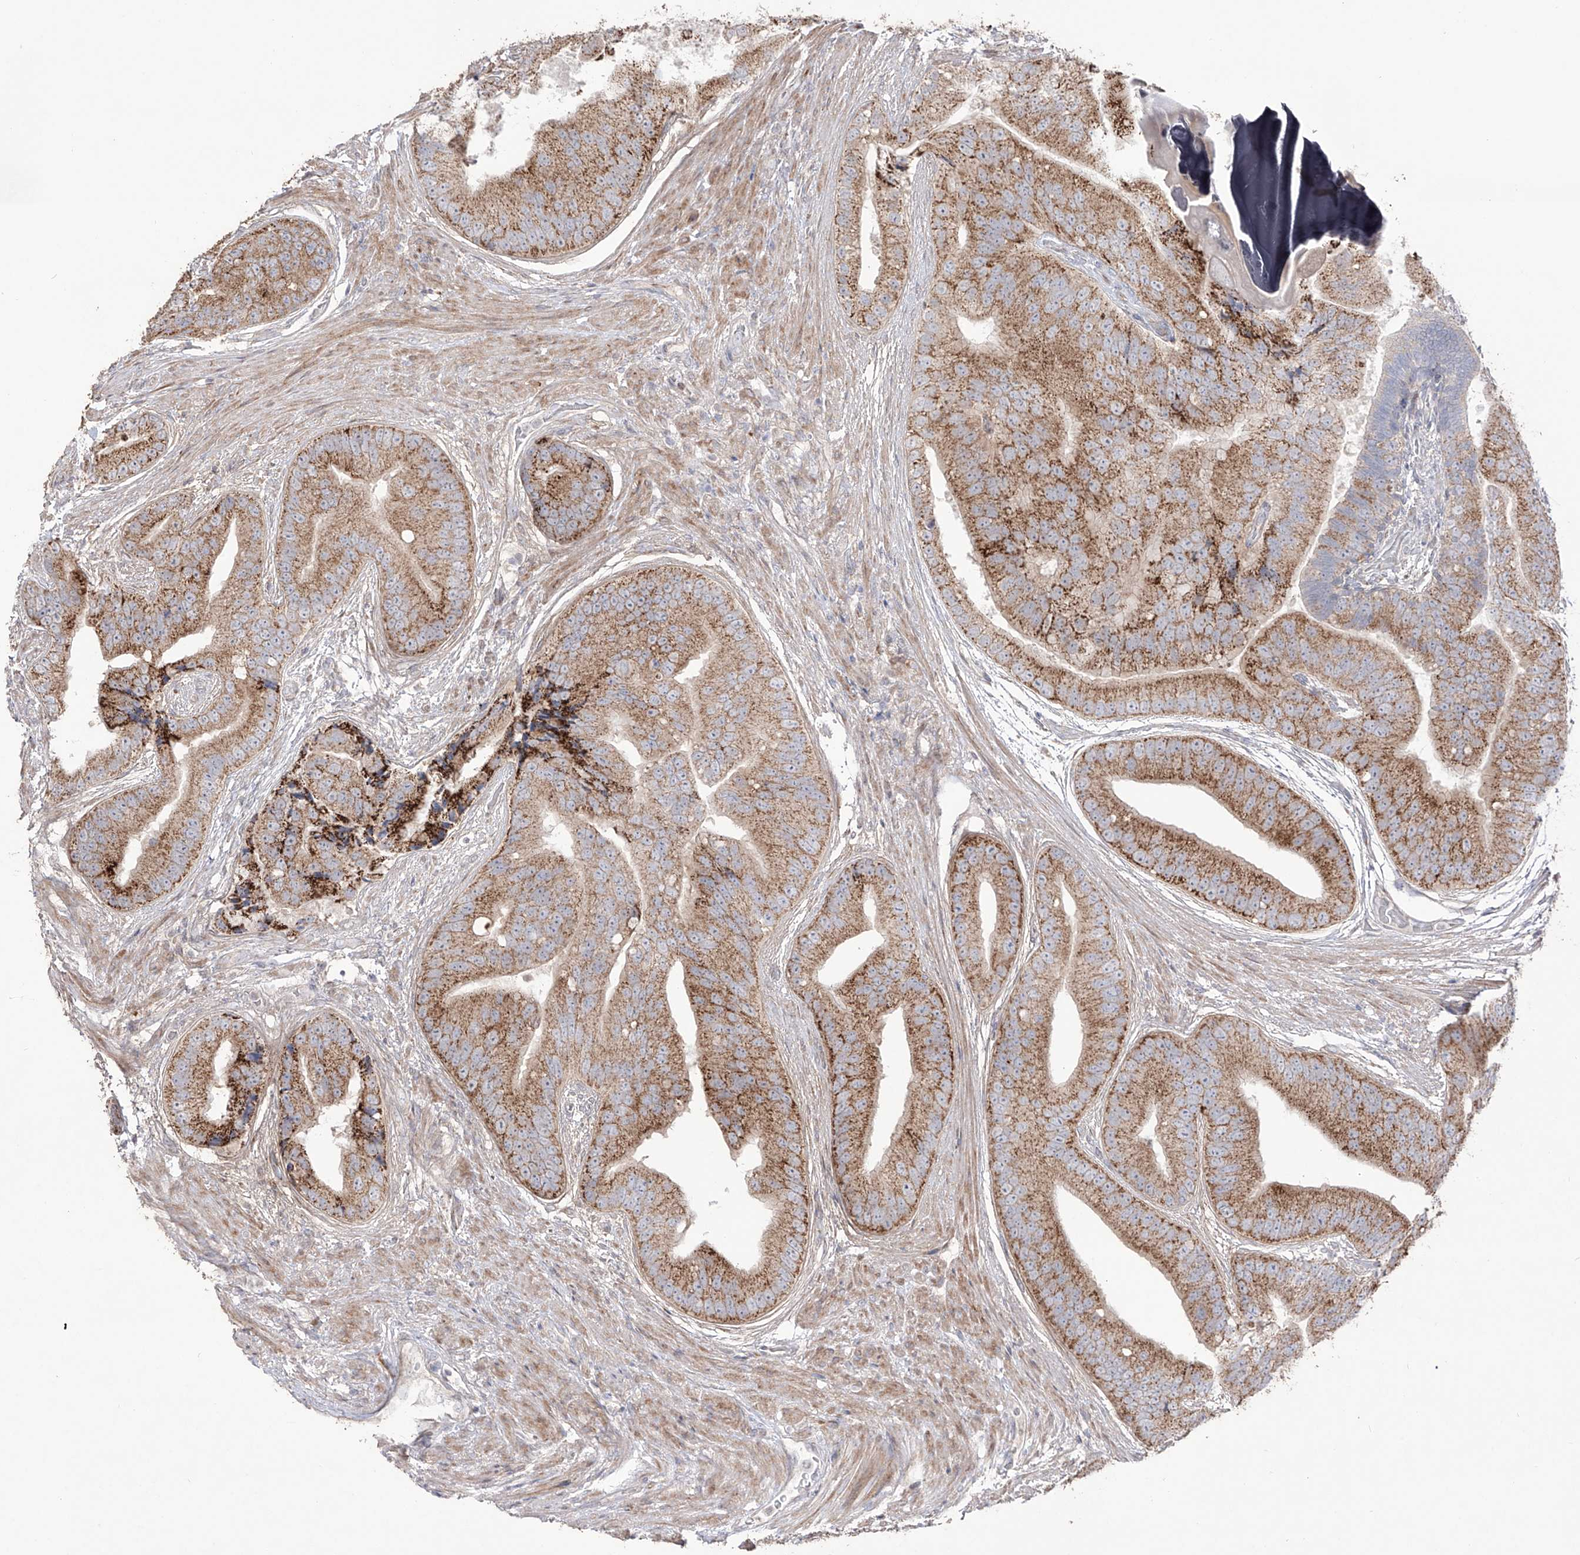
{"staining": {"intensity": "moderate", "quantity": ">75%", "location": "cytoplasmic/membranous"}, "tissue": "prostate cancer", "cell_type": "Tumor cells", "image_type": "cancer", "snomed": [{"axis": "morphology", "description": "Adenocarcinoma, High grade"}, {"axis": "topography", "description": "Prostate"}], "caption": "Immunohistochemical staining of prostate cancer displays medium levels of moderate cytoplasmic/membranous staining in about >75% of tumor cells.", "gene": "YKT6", "patient": {"sex": "male", "age": 70}}